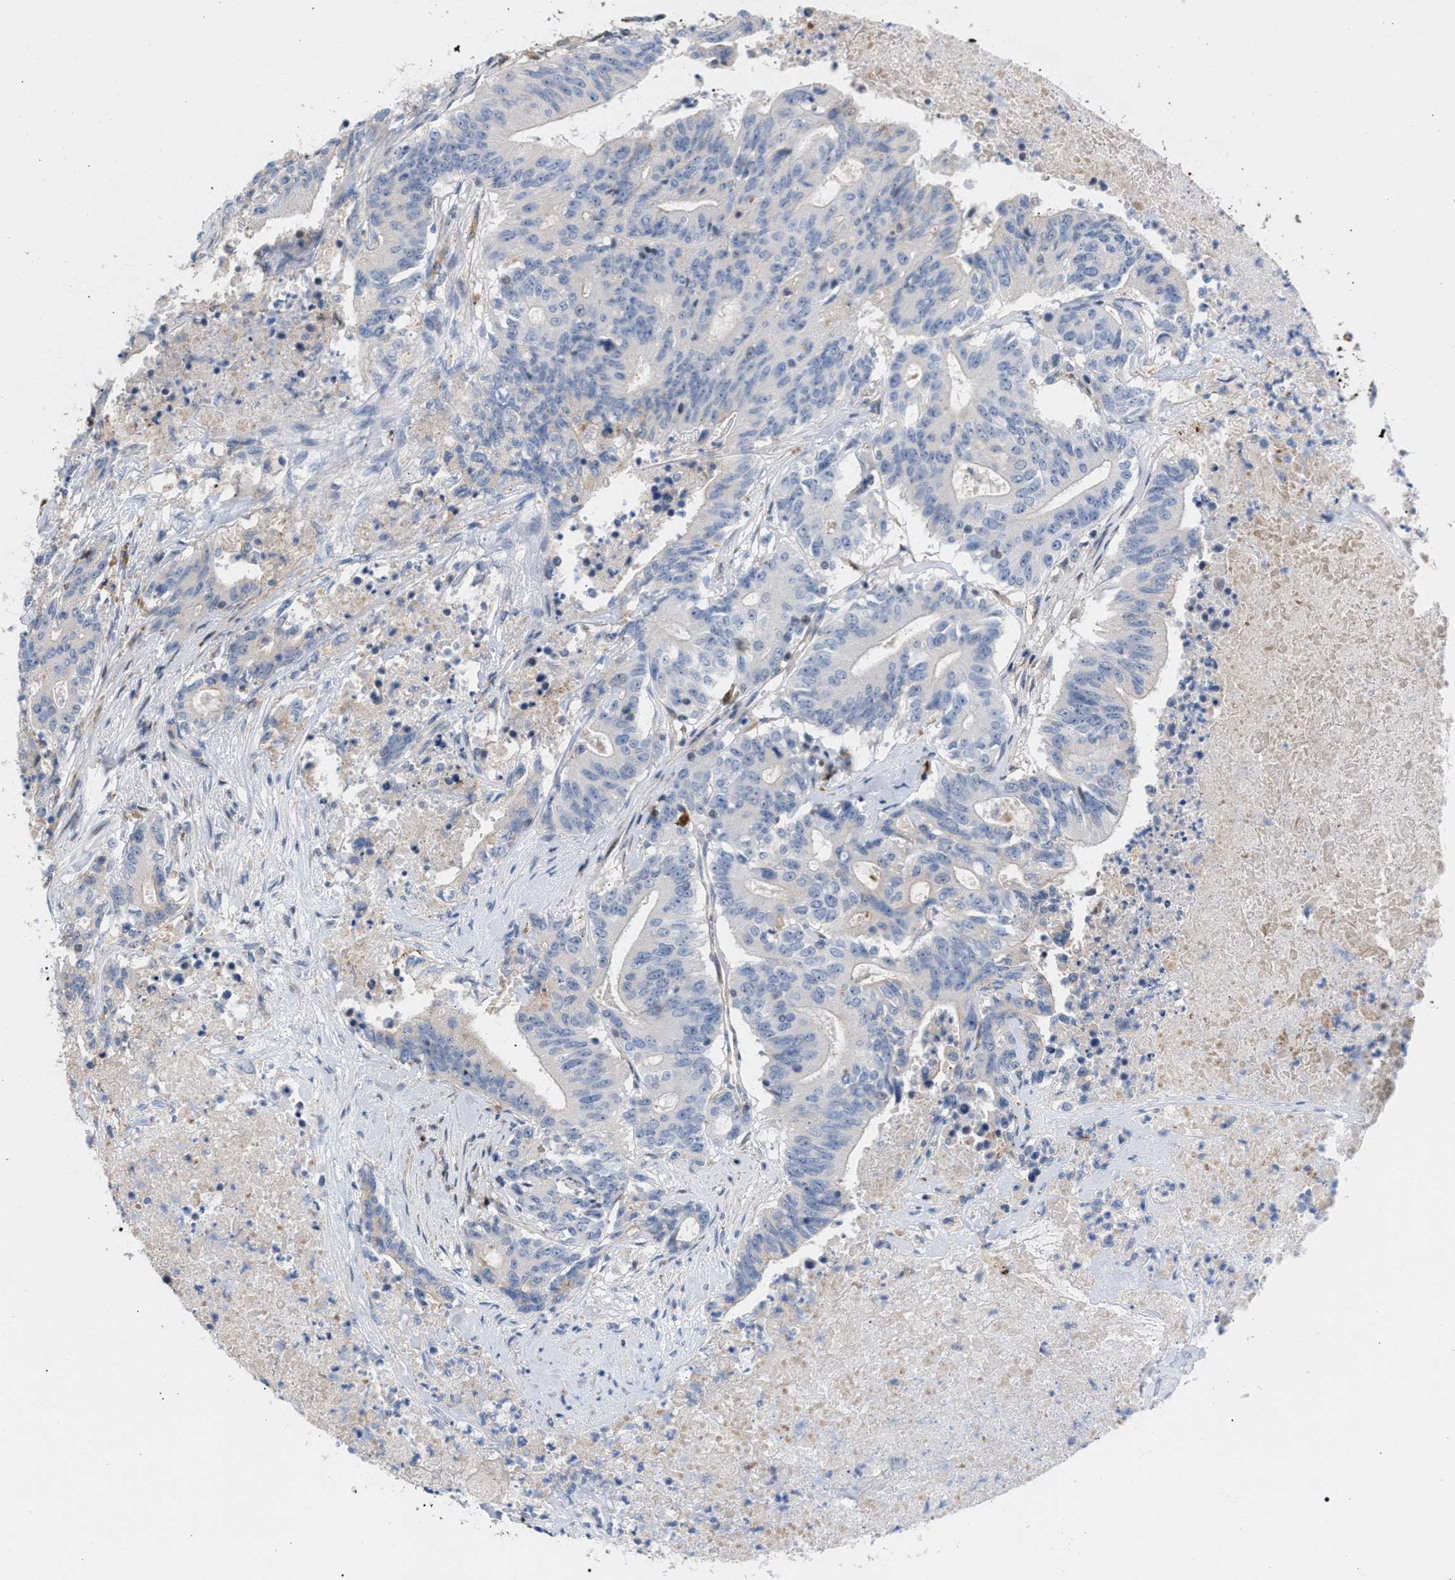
{"staining": {"intensity": "negative", "quantity": "none", "location": "none"}, "tissue": "colorectal cancer", "cell_type": "Tumor cells", "image_type": "cancer", "snomed": [{"axis": "morphology", "description": "Adenocarcinoma, NOS"}, {"axis": "topography", "description": "Colon"}], "caption": "This is a photomicrograph of immunohistochemistry staining of colorectal cancer, which shows no expression in tumor cells. (DAB immunohistochemistry visualized using brightfield microscopy, high magnification).", "gene": "MBTD1", "patient": {"sex": "female", "age": 77}}